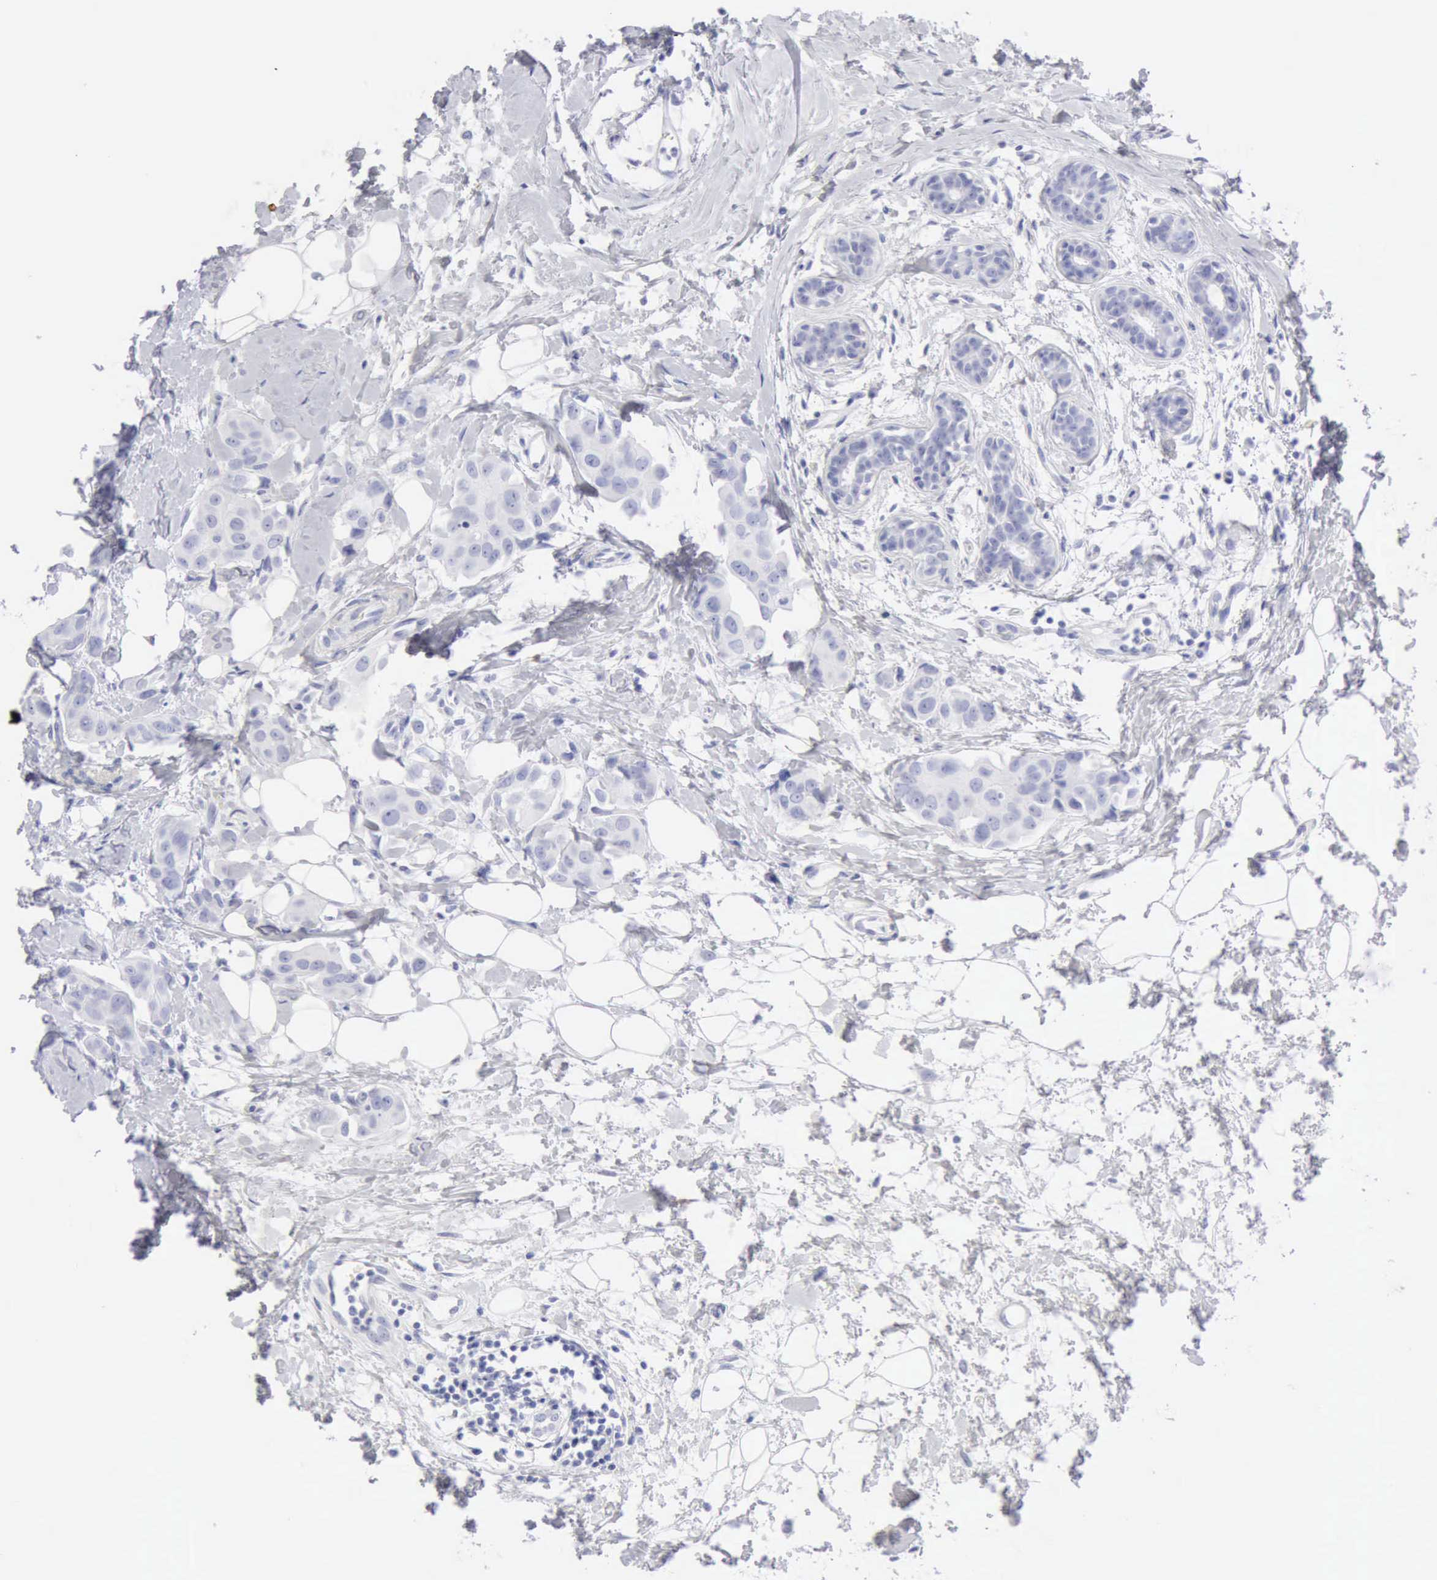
{"staining": {"intensity": "negative", "quantity": "none", "location": "none"}, "tissue": "breast cancer", "cell_type": "Tumor cells", "image_type": "cancer", "snomed": [{"axis": "morphology", "description": "Duct carcinoma"}, {"axis": "topography", "description": "Breast"}], "caption": "High magnification brightfield microscopy of breast cancer stained with DAB (3,3'-diaminobenzidine) (brown) and counterstained with hematoxylin (blue): tumor cells show no significant expression.", "gene": "KRT10", "patient": {"sex": "female", "age": 40}}